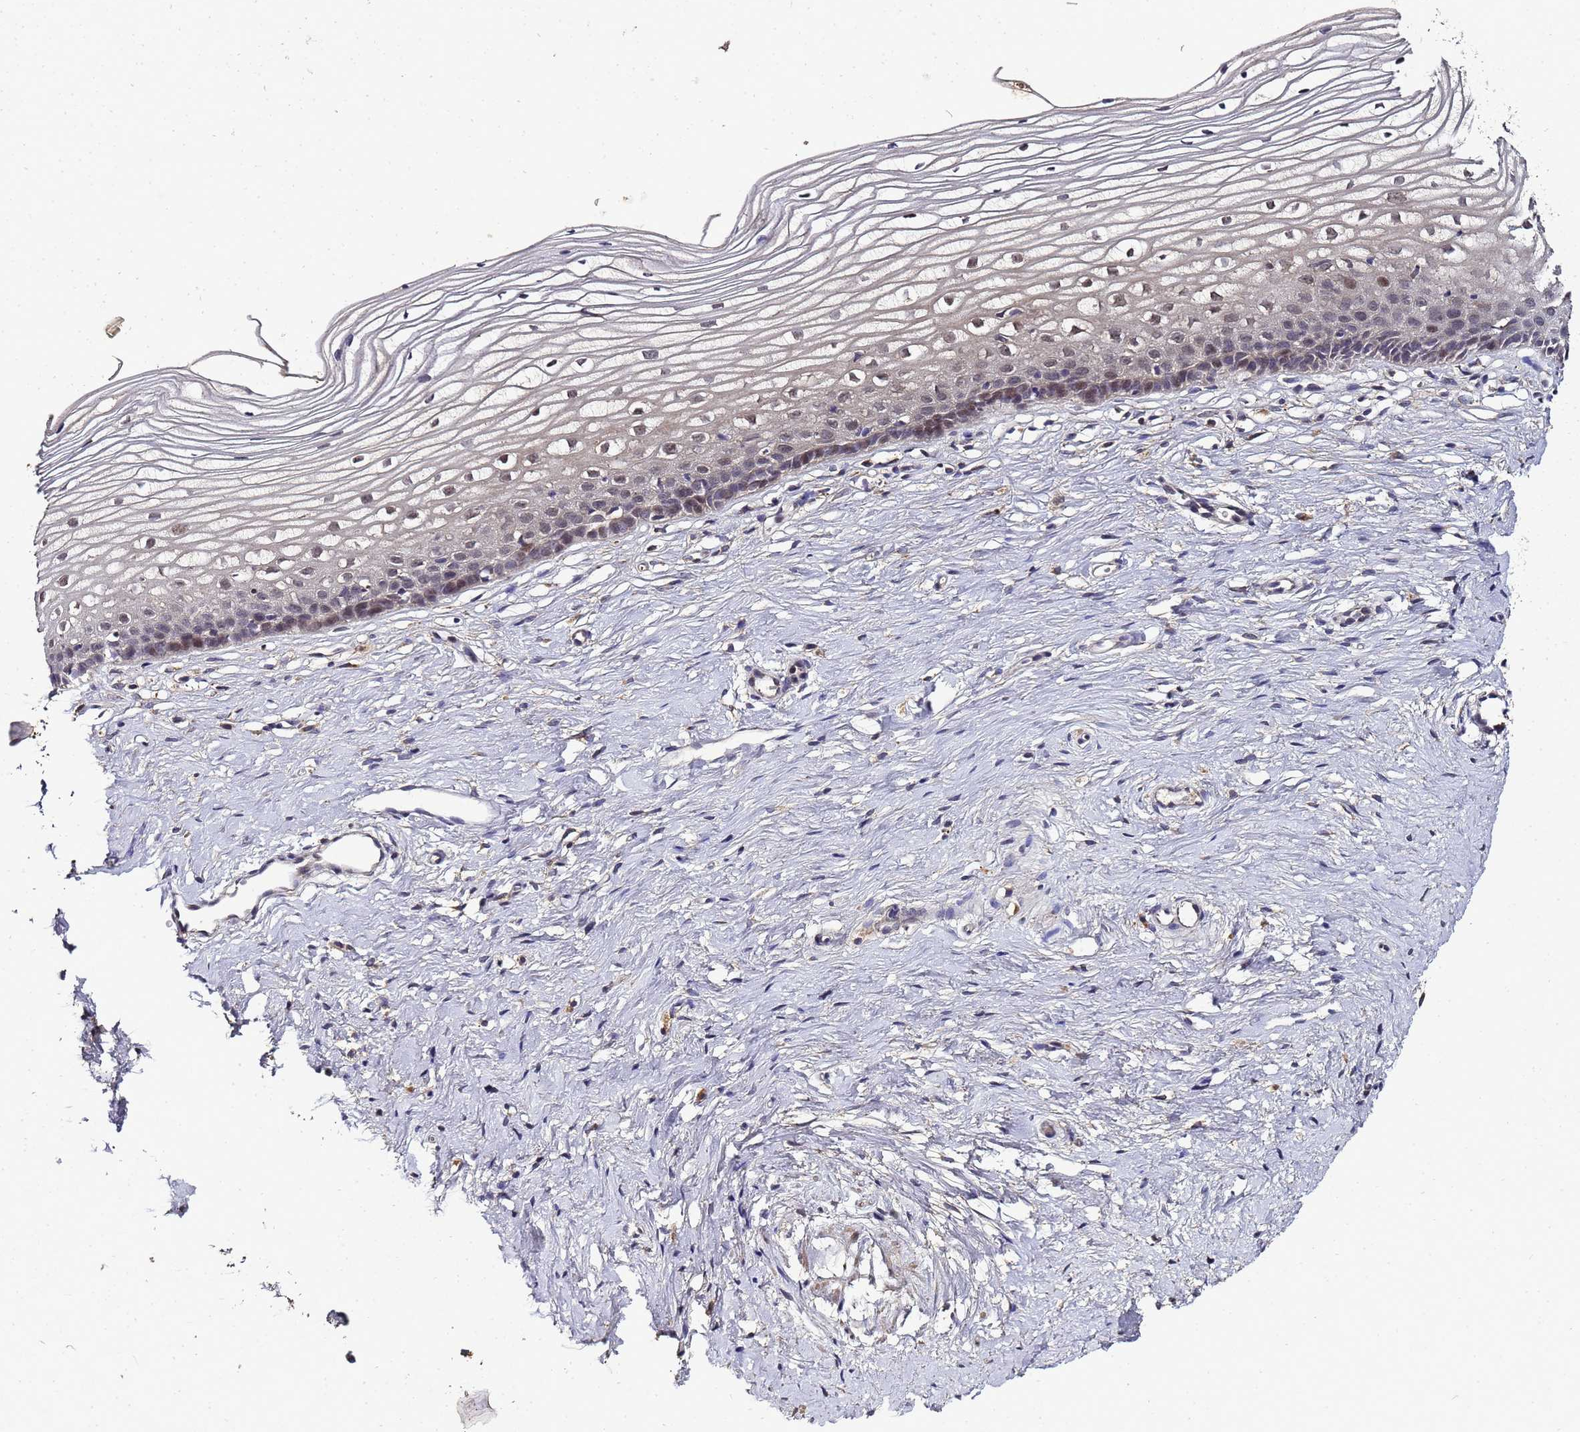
{"staining": {"intensity": "weak", "quantity": "<25%", "location": "nuclear"}, "tissue": "cervix", "cell_type": "Glandular cells", "image_type": "normal", "snomed": [{"axis": "morphology", "description": "Normal tissue, NOS"}, {"axis": "topography", "description": "Cervix"}], "caption": "A high-resolution photomicrograph shows immunohistochemistry staining of normal cervix, which demonstrates no significant expression in glandular cells.", "gene": "LGI4", "patient": {"sex": "female", "age": 40}}